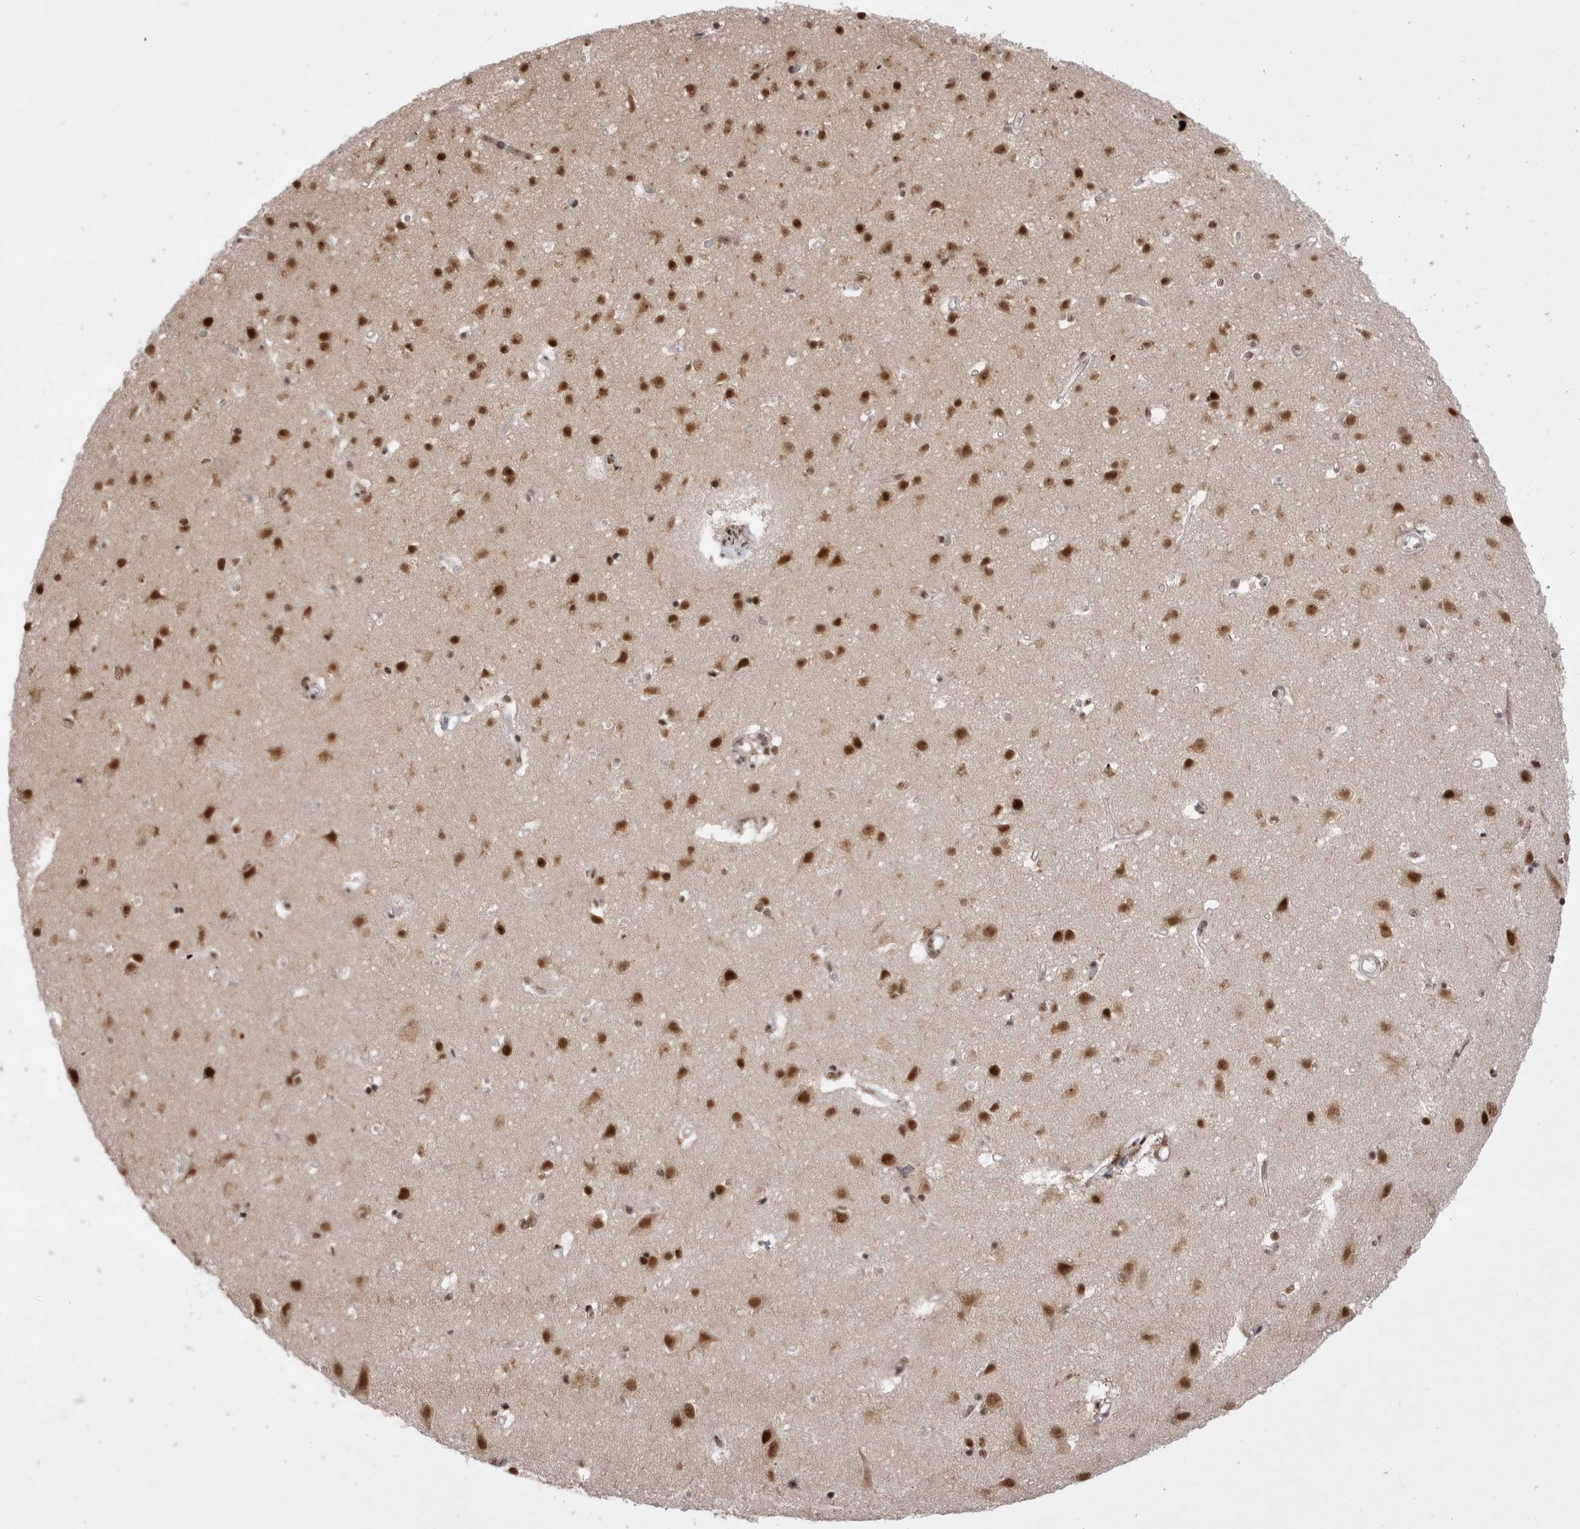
{"staining": {"intensity": "moderate", "quantity": ">75%", "location": "nuclear"}, "tissue": "cerebral cortex", "cell_type": "Endothelial cells", "image_type": "normal", "snomed": [{"axis": "morphology", "description": "Normal tissue, NOS"}, {"axis": "topography", "description": "Cerebral cortex"}], "caption": "Immunohistochemical staining of unremarkable human cerebral cortex displays moderate nuclear protein positivity in about >75% of endothelial cells. (Brightfield microscopy of DAB IHC at high magnification).", "gene": "EYA2", "patient": {"sex": "male", "age": 54}}